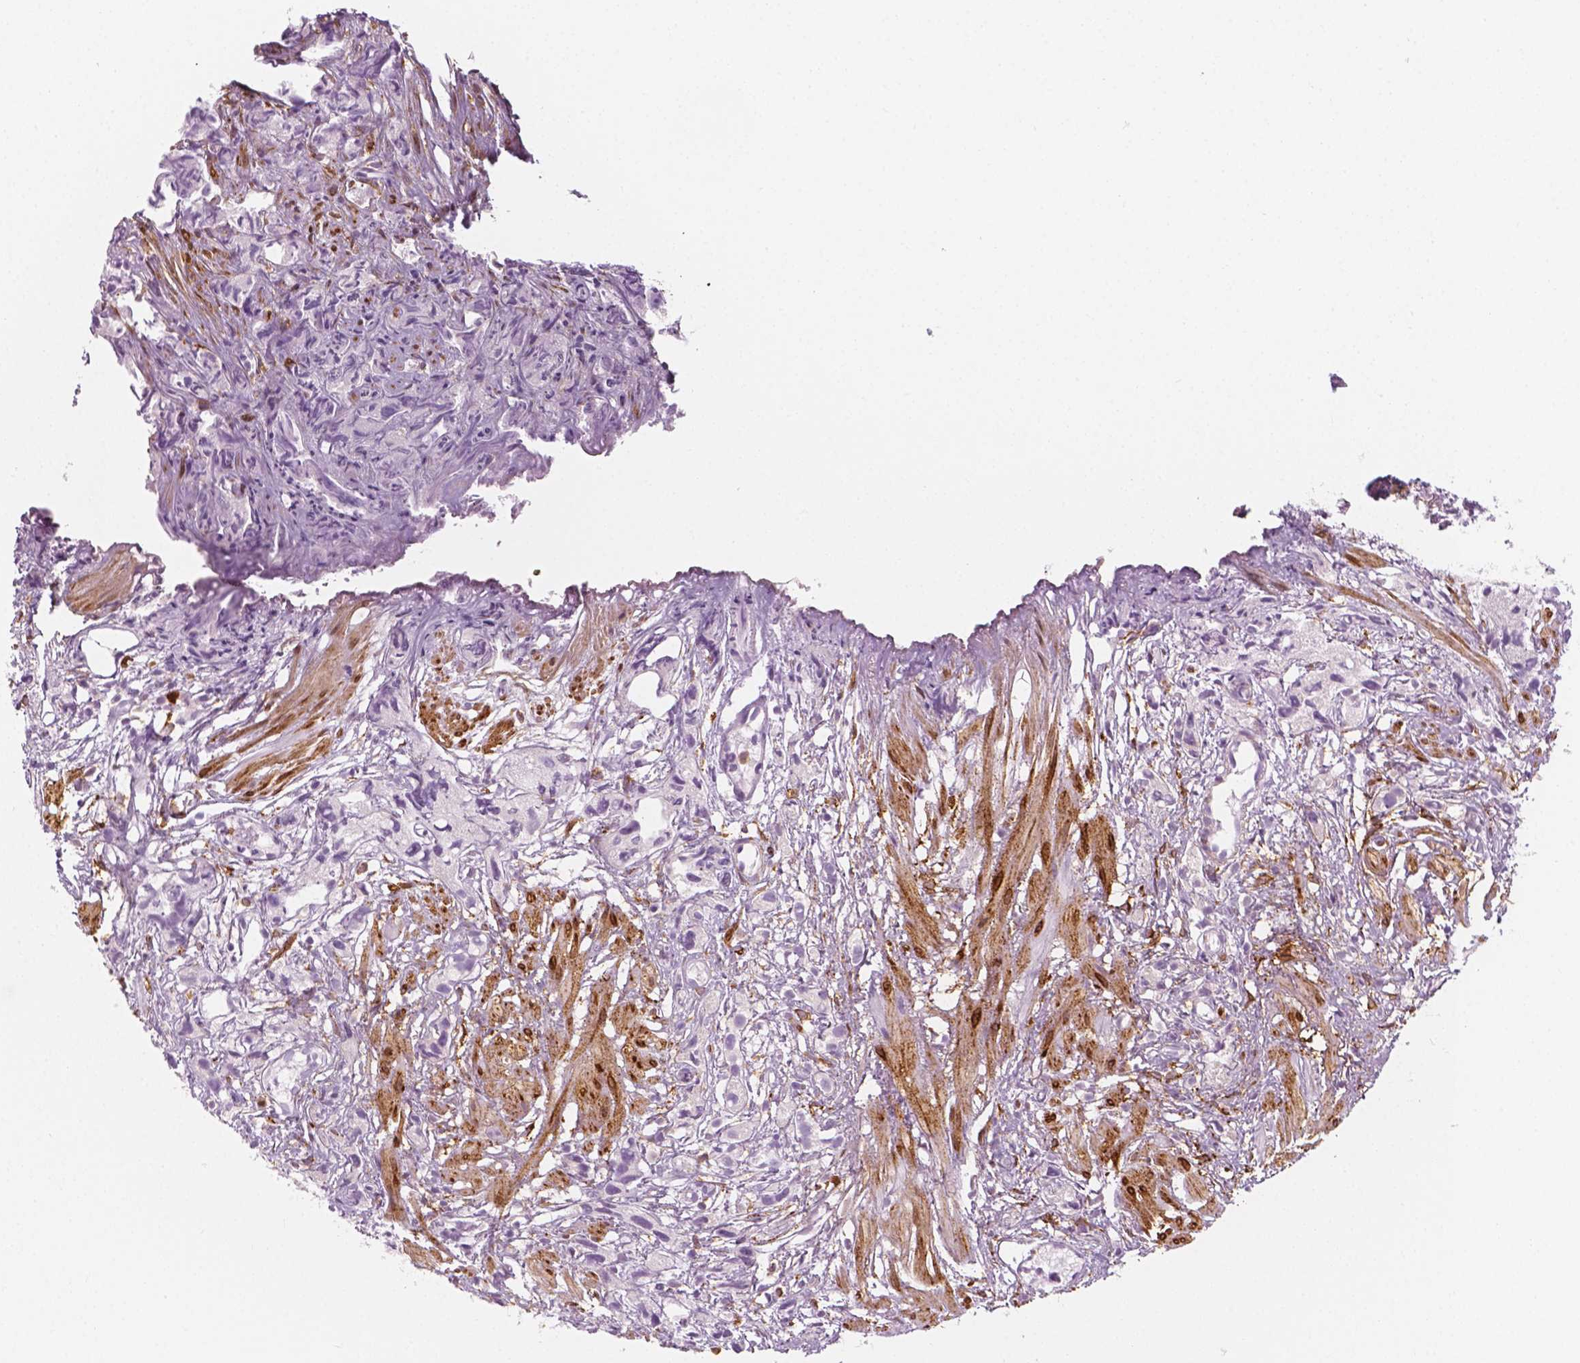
{"staining": {"intensity": "negative", "quantity": "none", "location": "none"}, "tissue": "prostate cancer", "cell_type": "Tumor cells", "image_type": "cancer", "snomed": [{"axis": "morphology", "description": "Adenocarcinoma, High grade"}, {"axis": "topography", "description": "Prostate"}], "caption": "Human prostate high-grade adenocarcinoma stained for a protein using immunohistochemistry demonstrates no staining in tumor cells.", "gene": "CES1", "patient": {"sex": "male", "age": 68}}